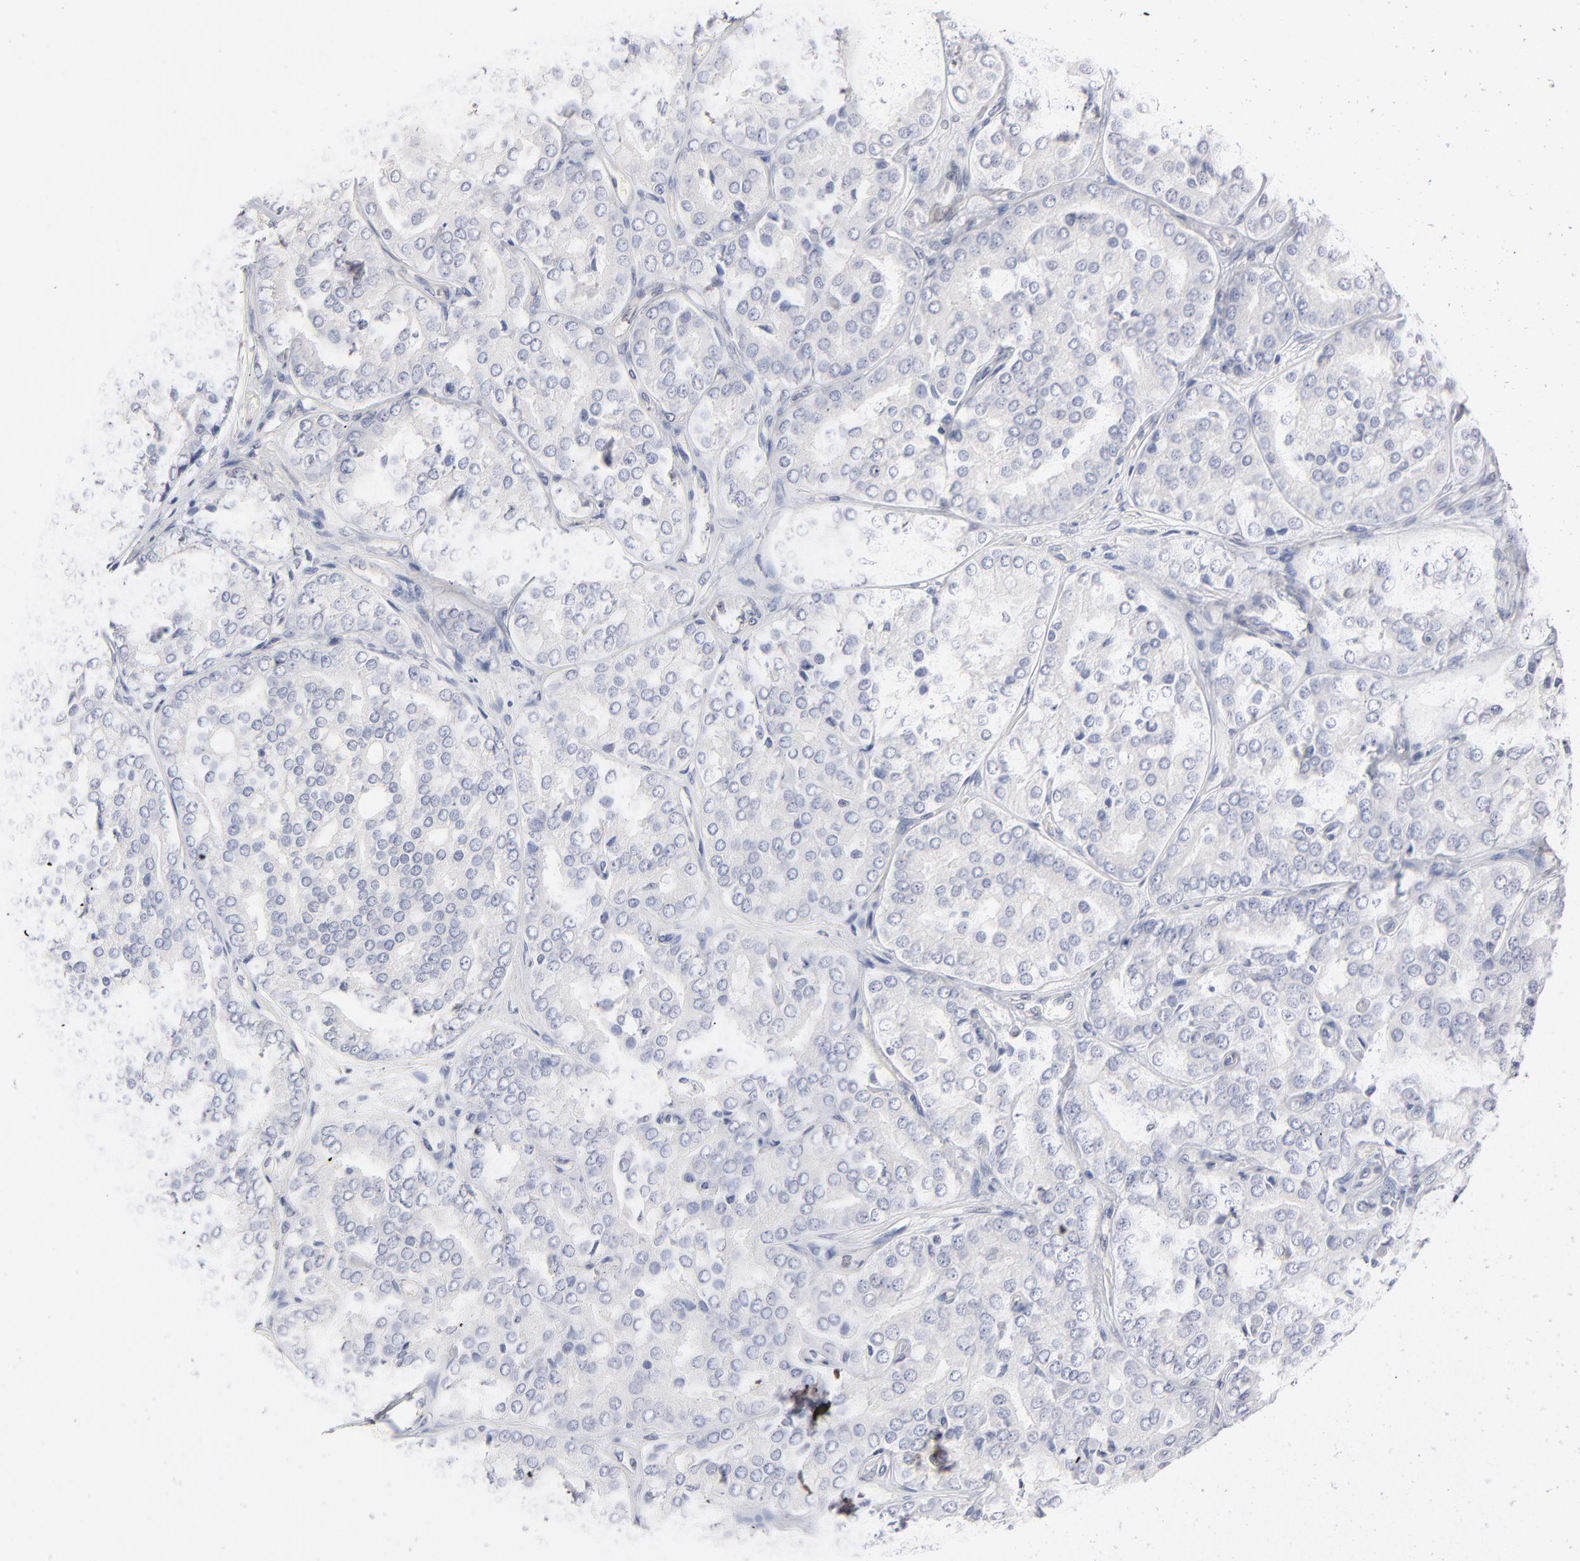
{"staining": {"intensity": "negative", "quantity": "none", "location": "none"}, "tissue": "prostate cancer", "cell_type": "Tumor cells", "image_type": "cancer", "snomed": [{"axis": "morphology", "description": "Adenocarcinoma, High grade"}, {"axis": "topography", "description": "Prostate"}], "caption": "This is an immunohistochemistry image of human prostate cancer. There is no expression in tumor cells.", "gene": "RBM3", "patient": {"sex": "male", "age": 64}}